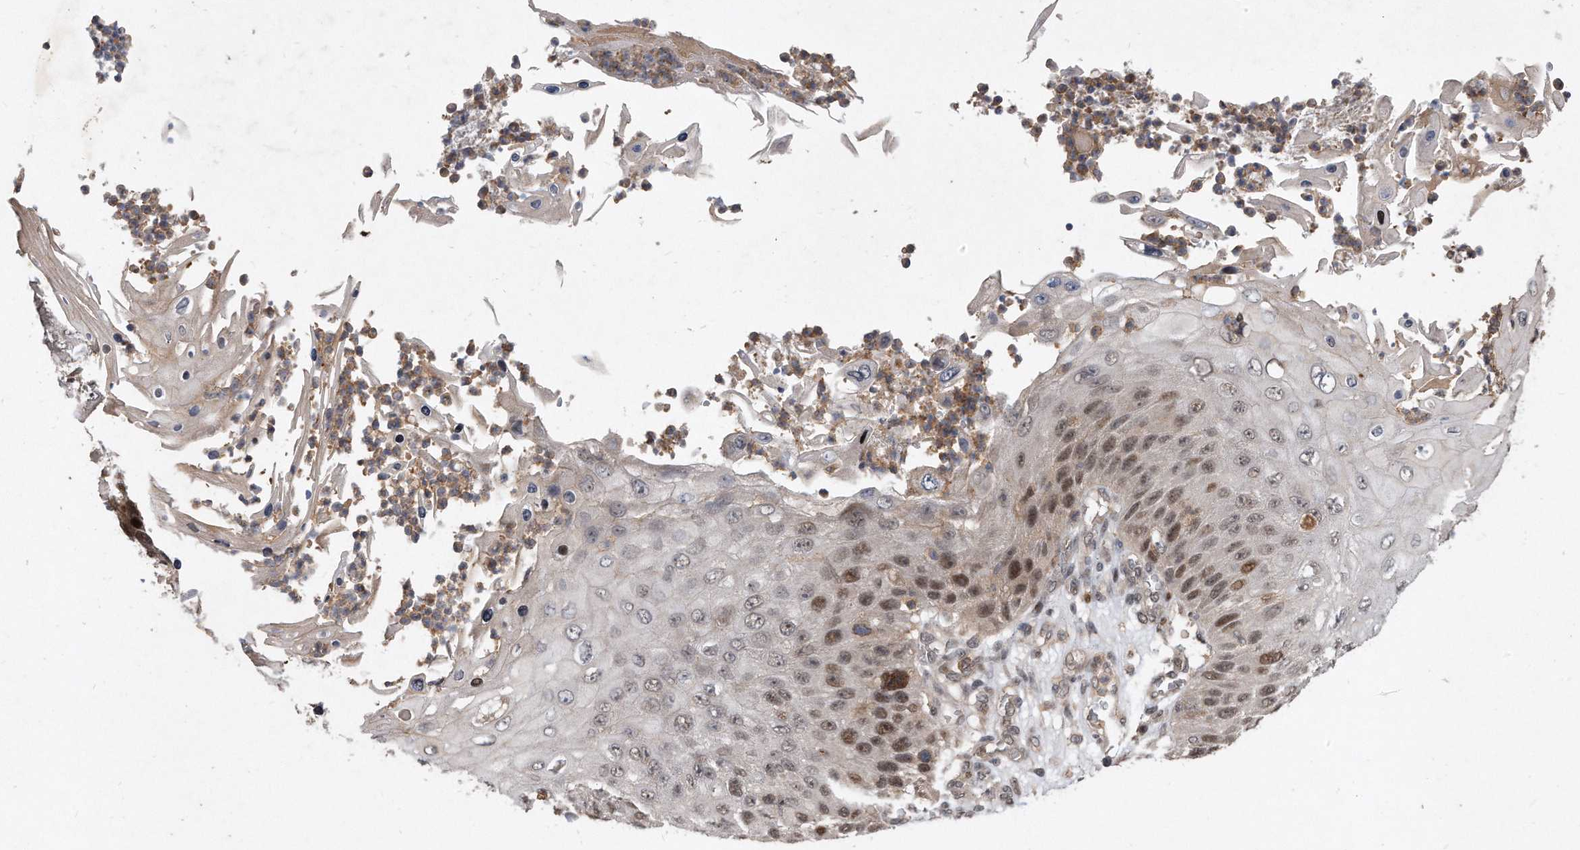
{"staining": {"intensity": "moderate", "quantity": "25%-75%", "location": "cytoplasmic/membranous,nuclear"}, "tissue": "skin cancer", "cell_type": "Tumor cells", "image_type": "cancer", "snomed": [{"axis": "morphology", "description": "Squamous cell carcinoma, NOS"}, {"axis": "topography", "description": "Skin"}], "caption": "Human skin cancer stained for a protein (brown) demonstrates moderate cytoplasmic/membranous and nuclear positive staining in about 25%-75% of tumor cells.", "gene": "PGBD2", "patient": {"sex": "female", "age": 88}}